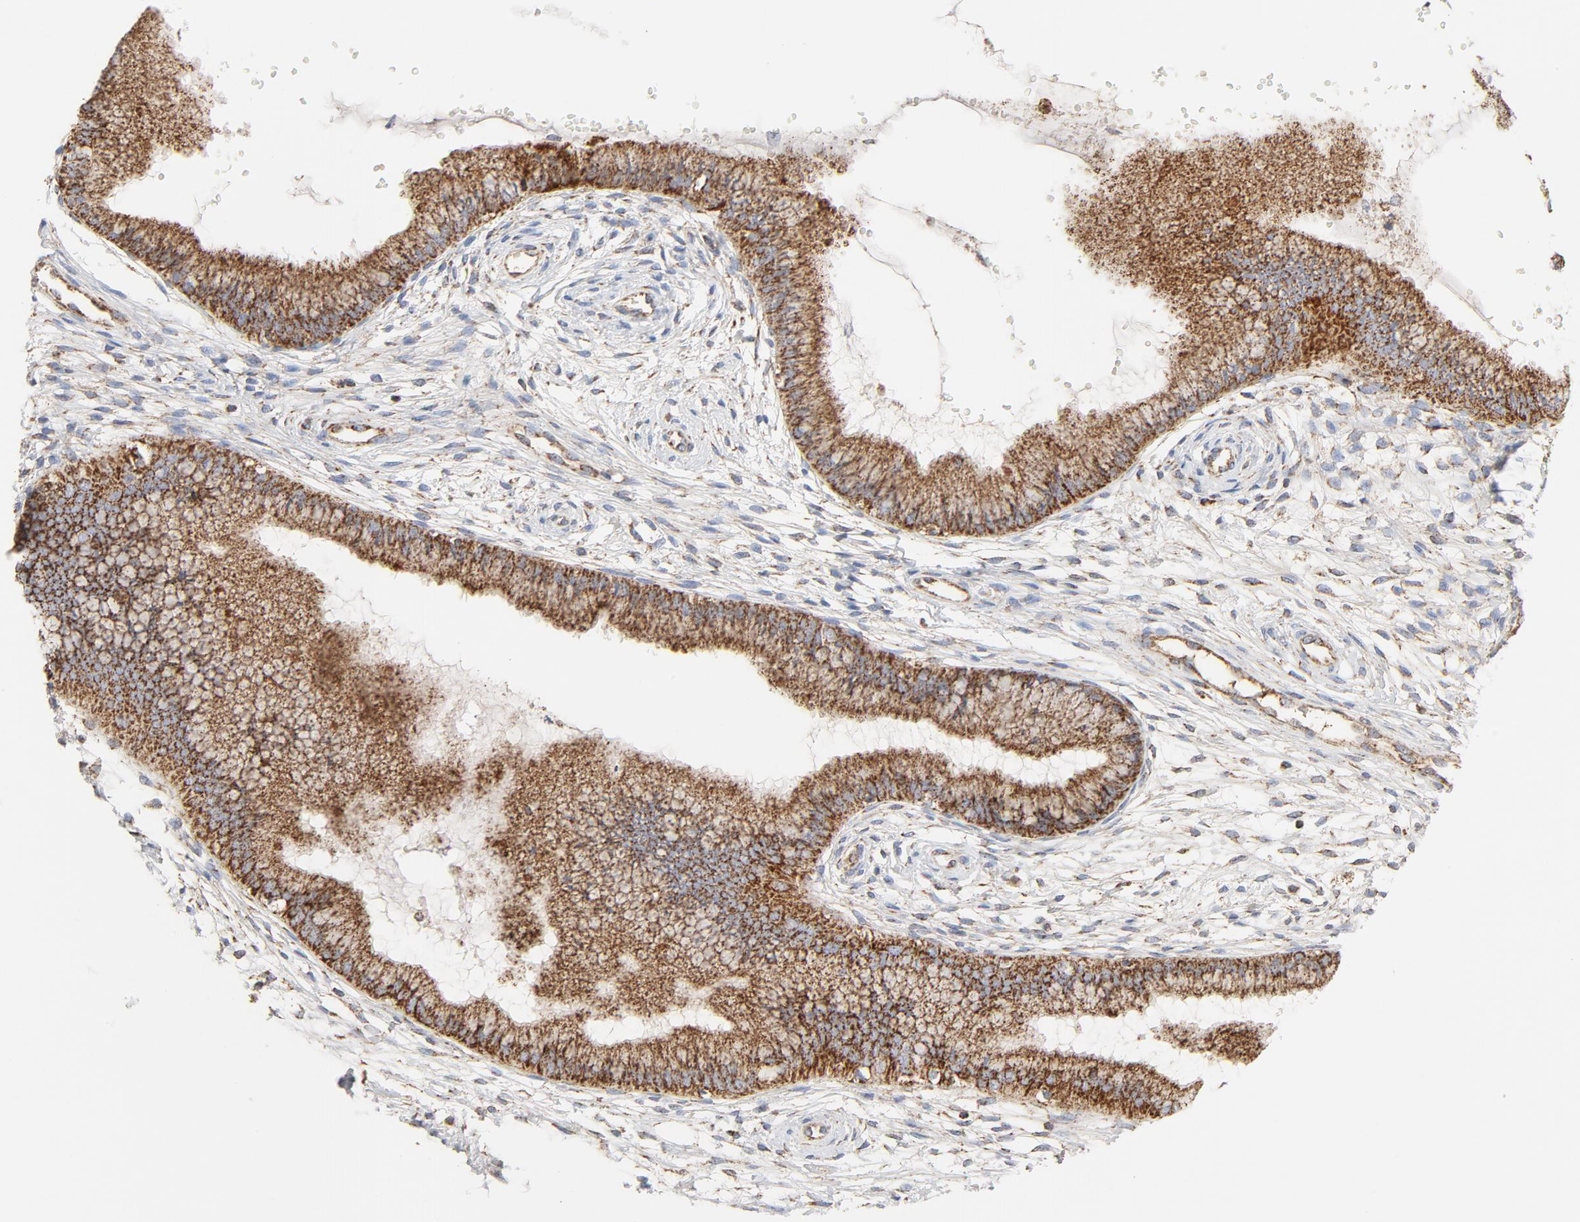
{"staining": {"intensity": "strong", "quantity": ">75%", "location": "cytoplasmic/membranous"}, "tissue": "cervix", "cell_type": "Glandular cells", "image_type": "normal", "snomed": [{"axis": "morphology", "description": "Normal tissue, NOS"}, {"axis": "topography", "description": "Cervix"}], "caption": "Protein analysis of benign cervix demonstrates strong cytoplasmic/membranous staining in about >75% of glandular cells.", "gene": "PCNX4", "patient": {"sex": "female", "age": 39}}